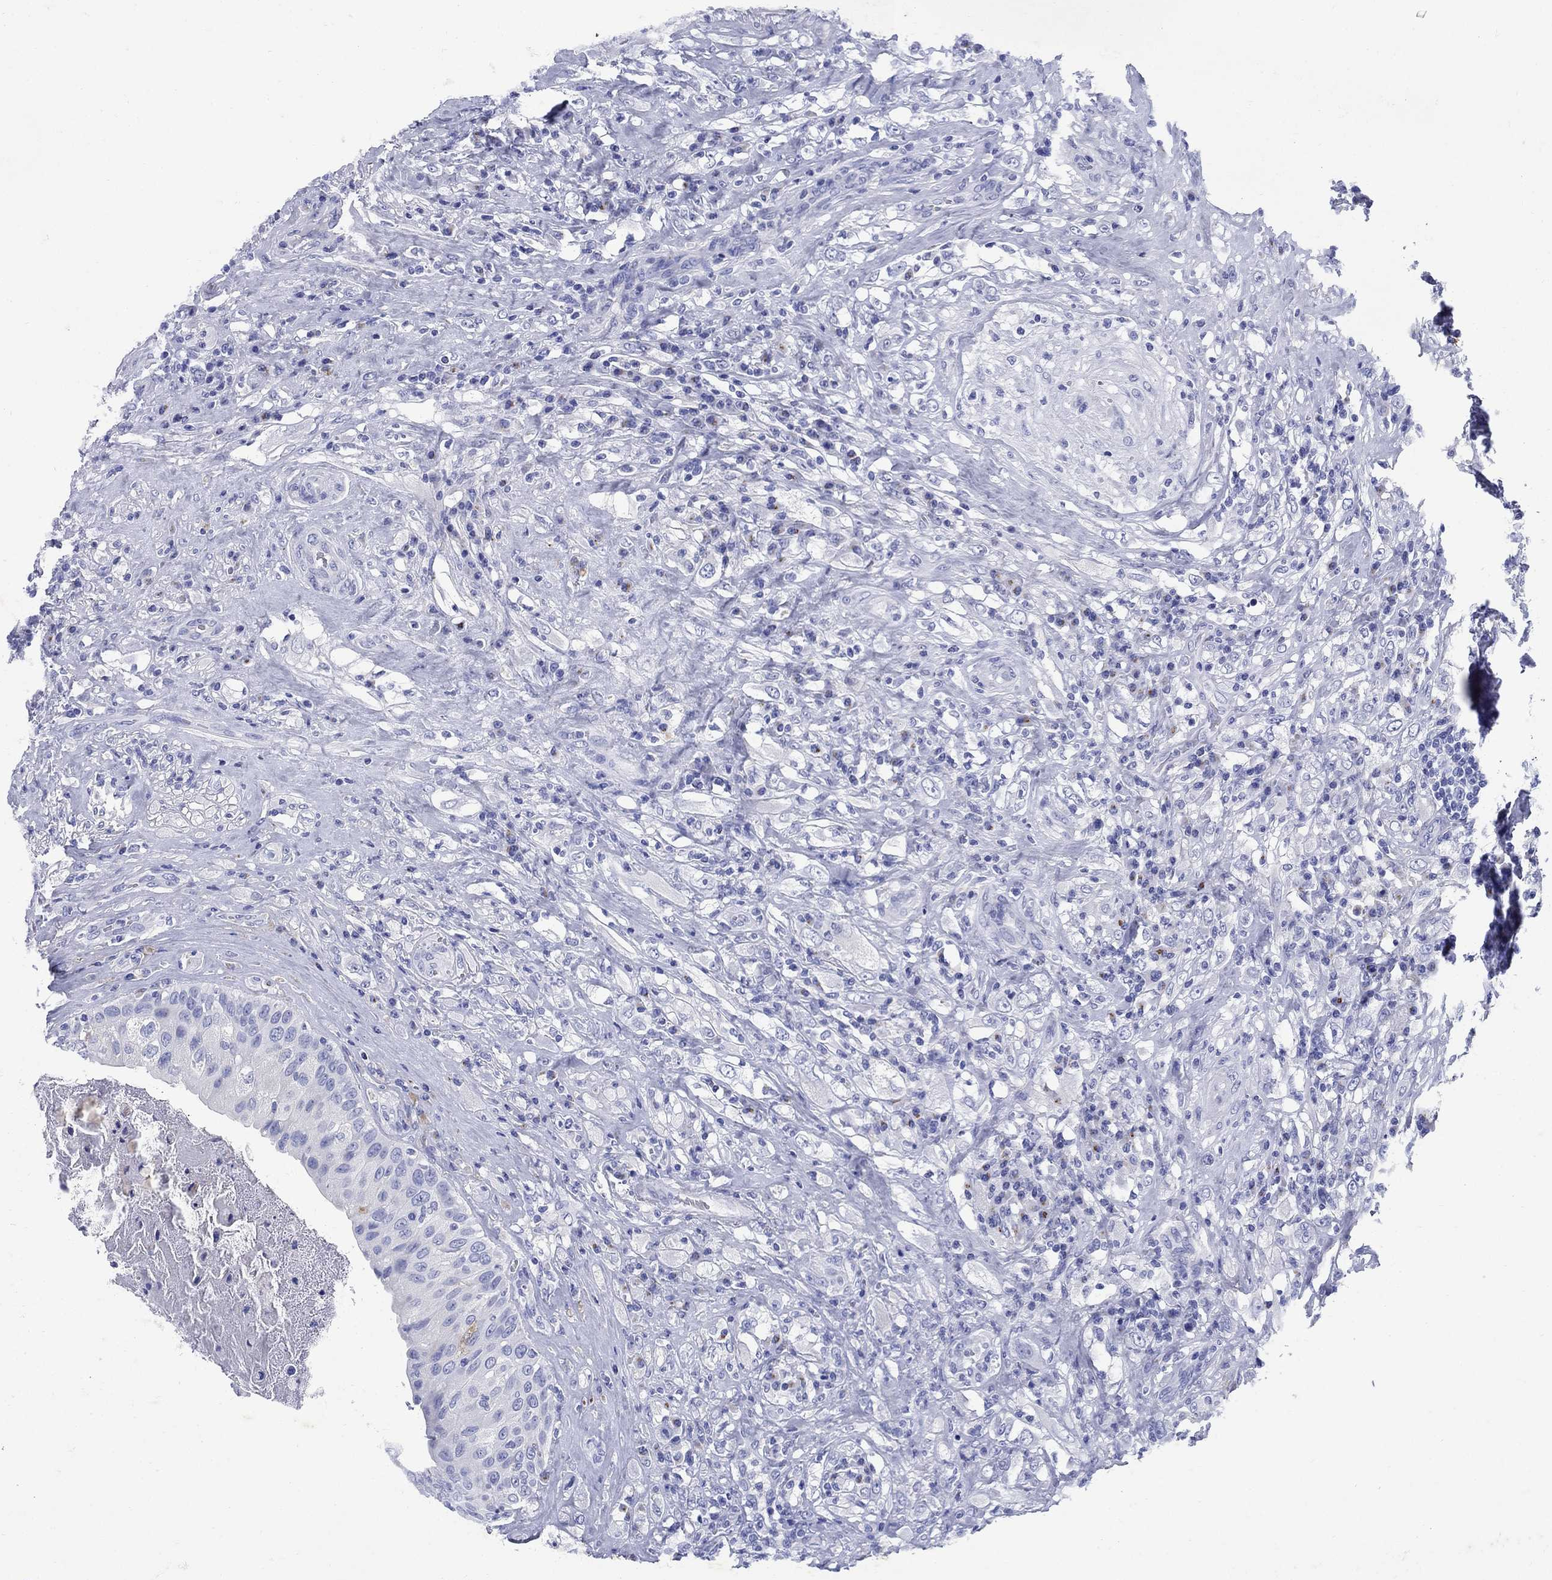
{"staining": {"intensity": "negative", "quantity": "none", "location": "none"}, "tissue": "testis cancer", "cell_type": "Tumor cells", "image_type": "cancer", "snomed": [{"axis": "morphology", "description": "Necrosis, NOS"}, {"axis": "morphology", "description": "Carcinoma, Embryonal, NOS"}, {"axis": "topography", "description": "Testis"}], "caption": "Protein analysis of testis cancer demonstrates no significant expression in tumor cells.", "gene": "CD1A", "patient": {"sex": "male", "age": 19}}